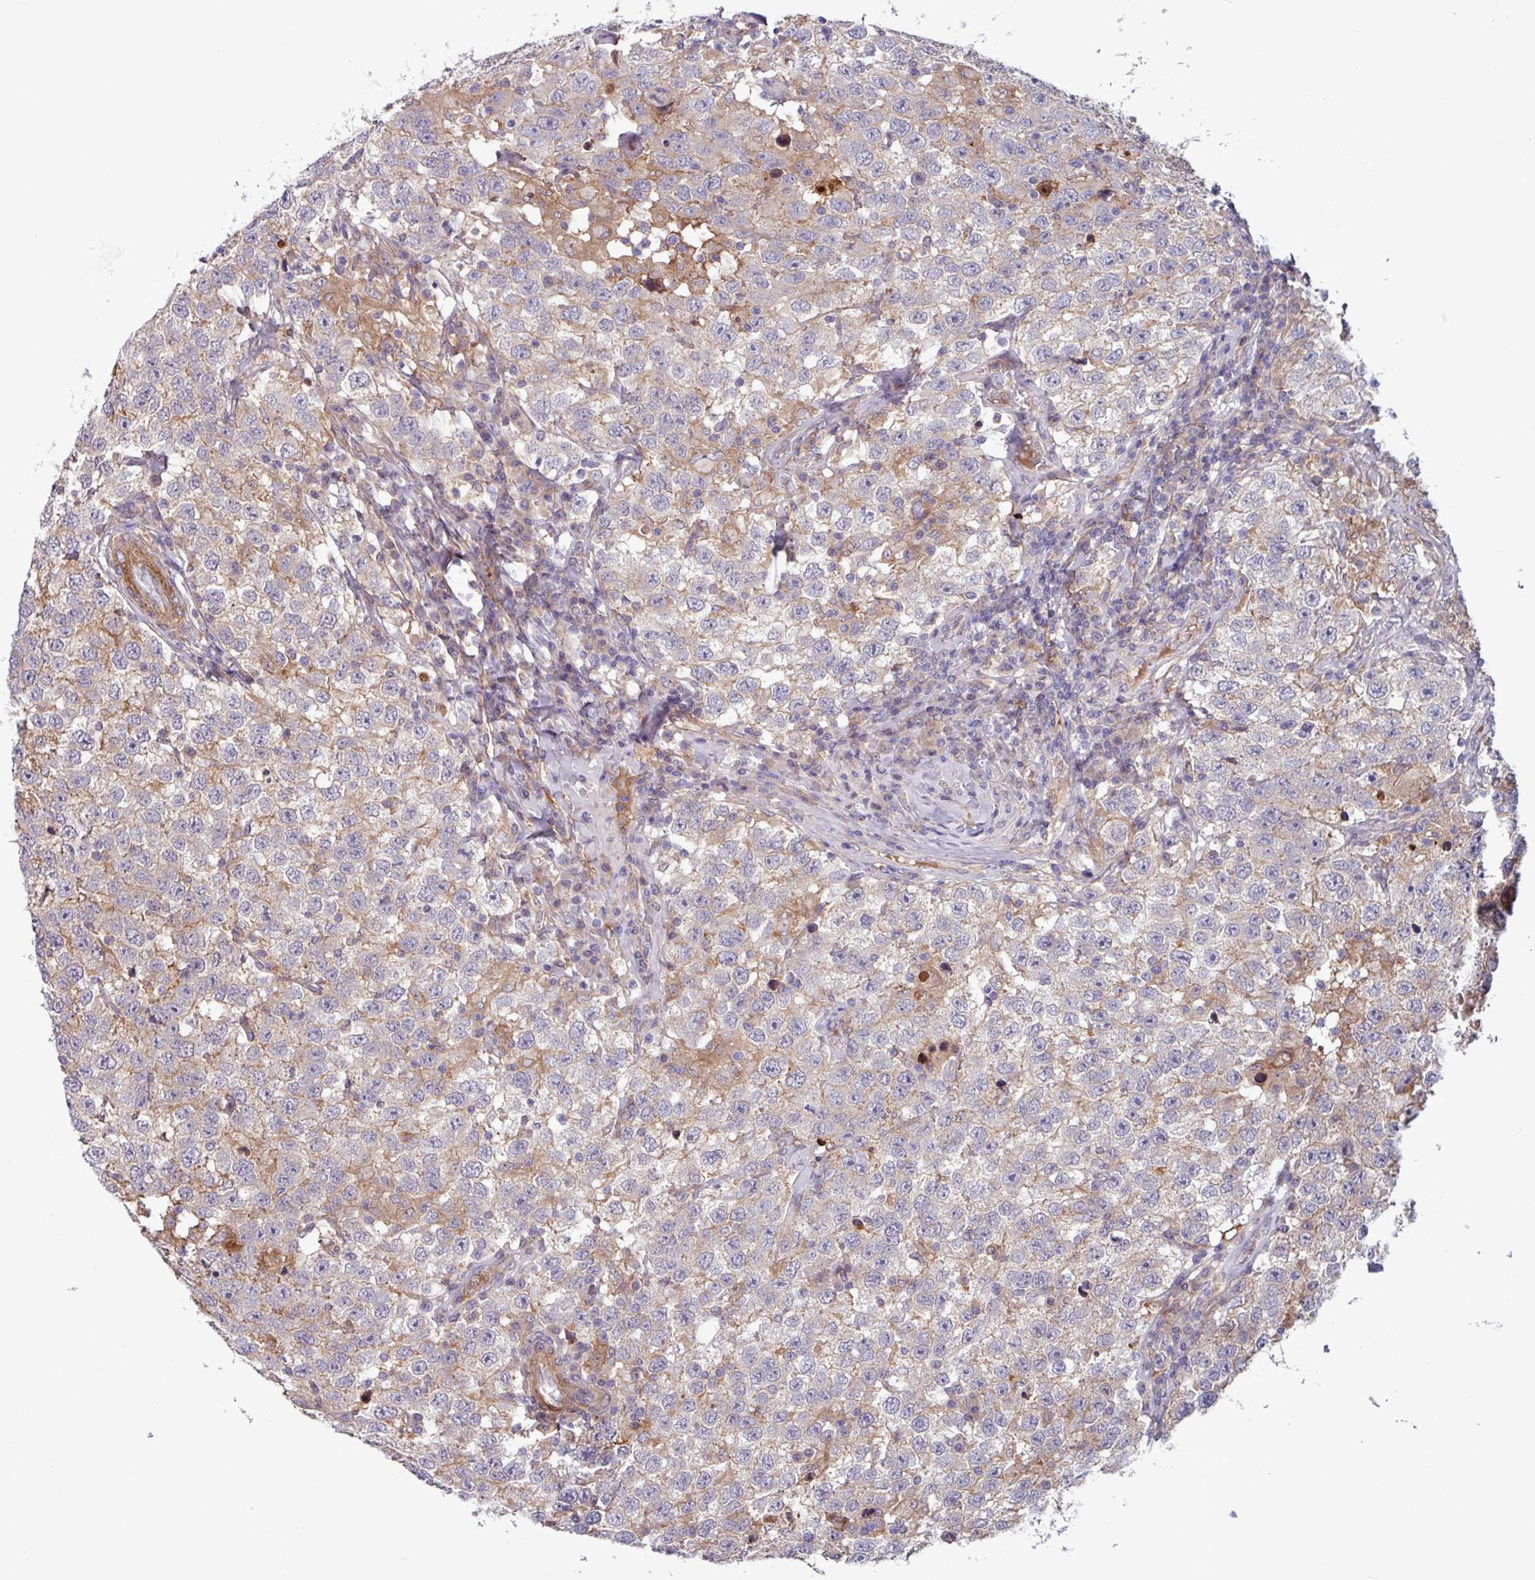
{"staining": {"intensity": "weak", "quantity": "25%-75%", "location": "cytoplasmic/membranous"}, "tissue": "testis cancer", "cell_type": "Tumor cells", "image_type": "cancer", "snomed": [{"axis": "morphology", "description": "Seminoma, NOS"}, {"axis": "topography", "description": "Testis"}], "caption": "The image shows a brown stain indicating the presence of a protein in the cytoplasmic/membranous of tumor cells in testis seminoma.", "gene": "PCED1A", "patient": {"sex": "male", "age": 41}}